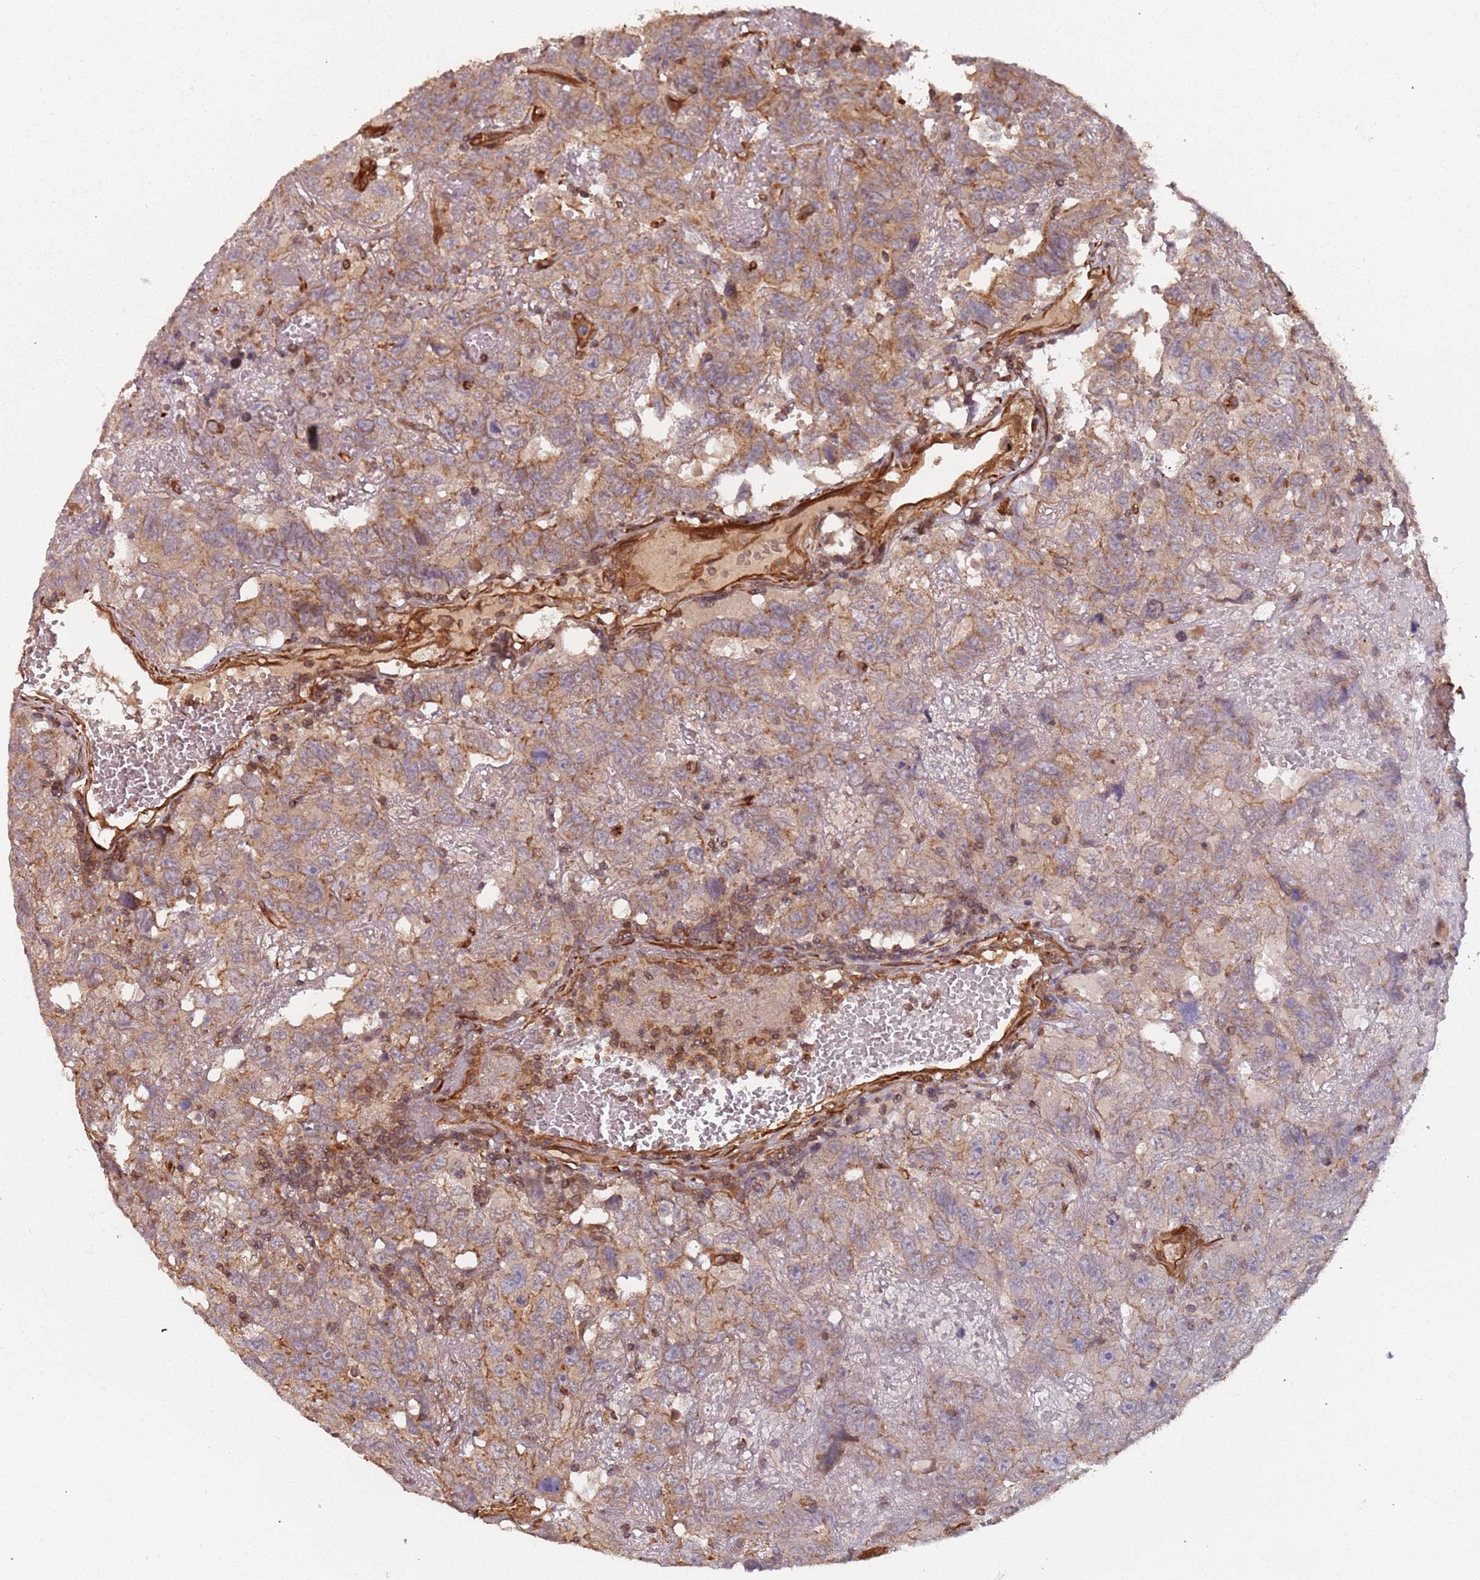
{"staining": {"intensity": "weak", "quantity": "25%-75%", "location": "cytoplasmic/membranous"}, "tissue": "testis cancer", "cell_type": "Tumor cells", "image_type": "cancer", "snomed": [{"axis": "morphology", "description": "Carcinoma, Embryonal, NOS"}, {"axis": "topography", "description": "Testis"}], "caption": "Testis cancer (embryonal carcinoma) was stained to show a protein in brown. There is low levels of weak cytoplasmic/membranous expression in approximately 25%-75% of tumor cells. The staining is performed using DAB (3,3'-diaminobenzidine) brown chromogen to label protein expression. The nuclei are counter-stained blue using hematoxylin.", "gene": "SDCCAG8", "patient": {"sex": "male", "age": 45}}